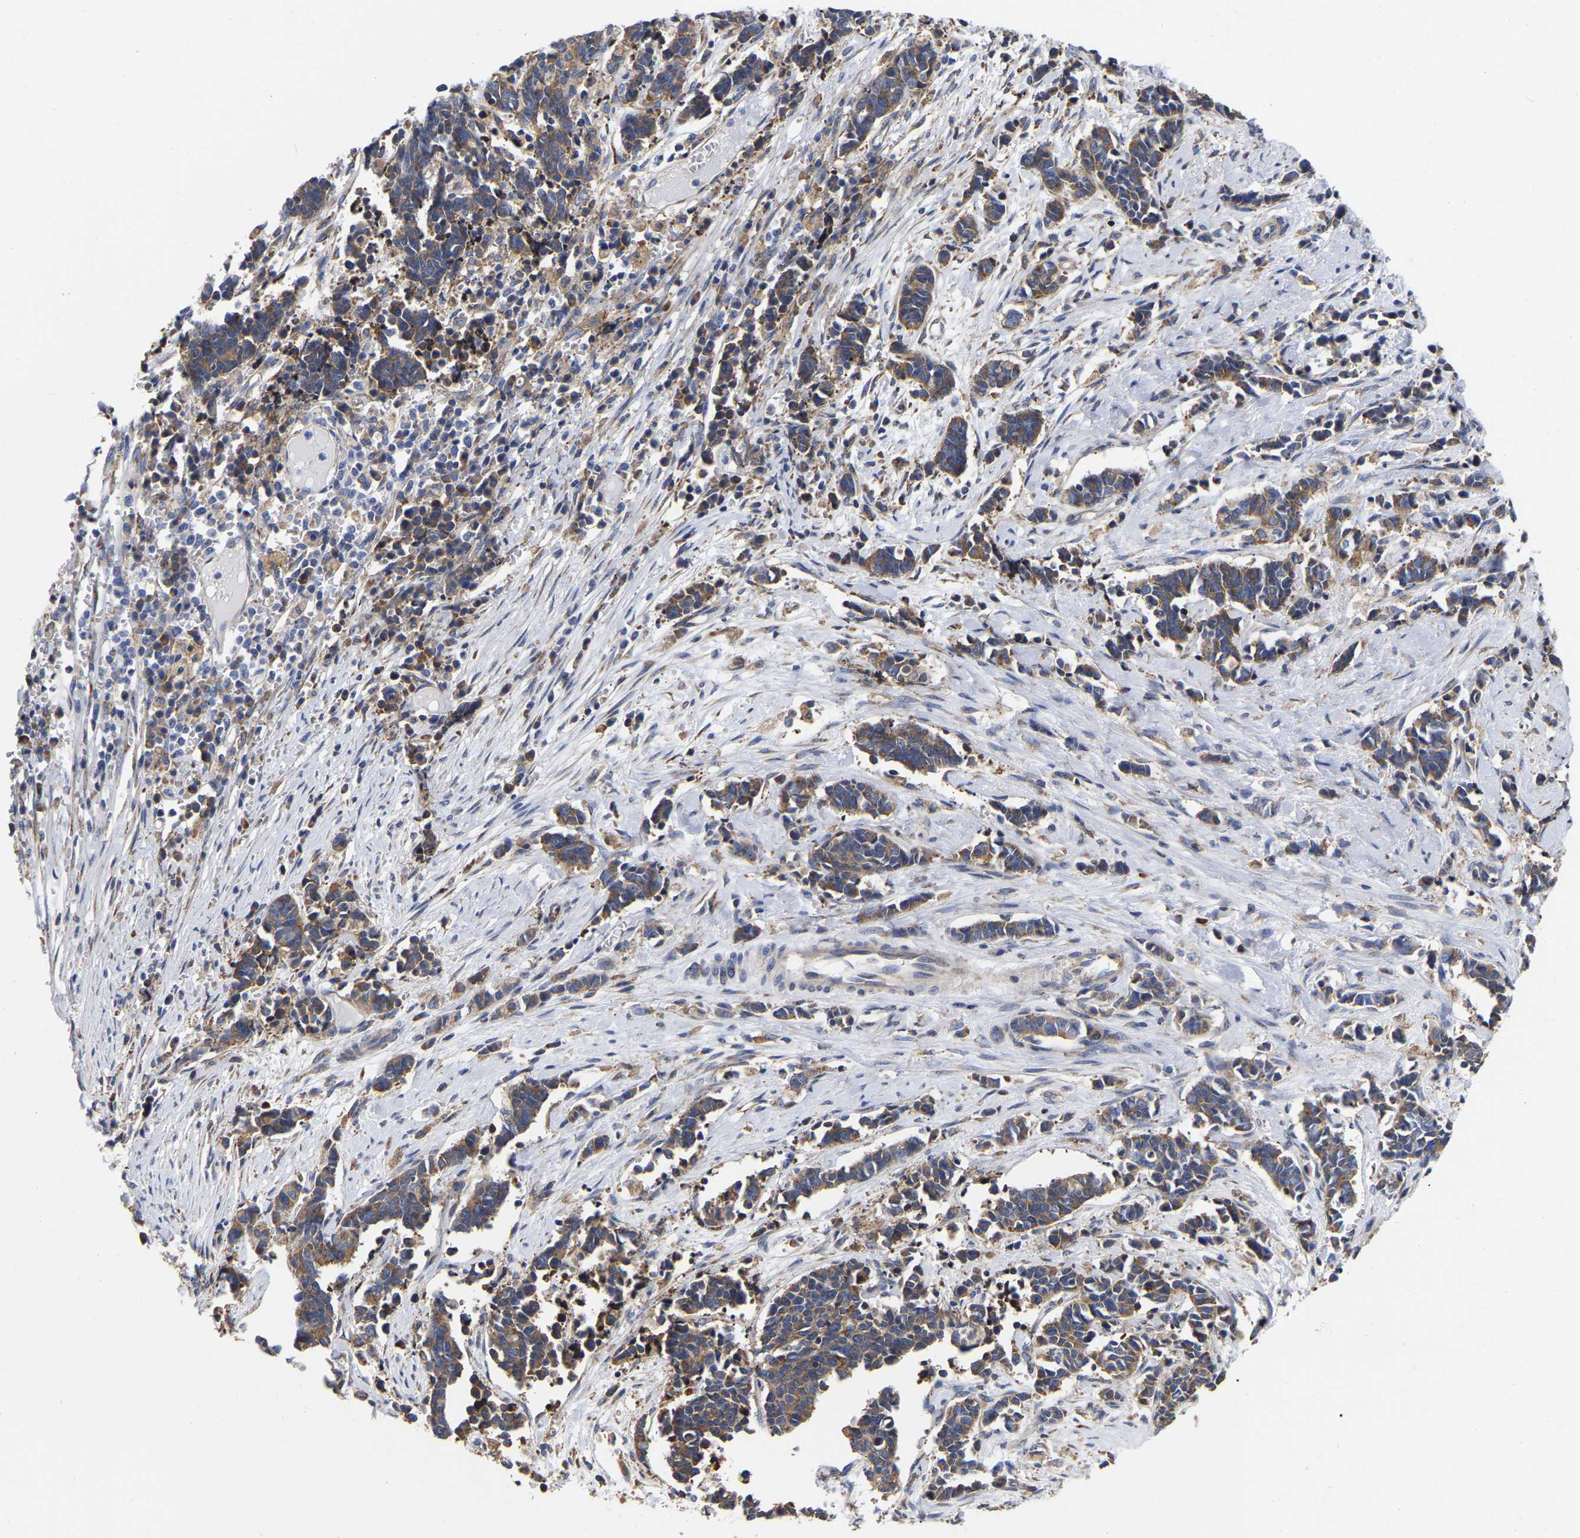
{"staining": {"intensity": "moderate", "quantity": ">75%", "location": "cytoplasmic/membranous"}, "tissue": "cervical cancer", "cell_type": "Tumor cells", "image_type": "cancer", "snomed": [{"axis": "morphology", "description": "Squamous cell carcinoma, NOS"}, {"axis": "topography", "description": "Cervix"}], "caption": "Immunohistochemical staining of human cervical cancer (squamous cell carcinoma) demonstrates medium levels of moderate cytoplasmic/membranous expression in about >75% of tumor cells. (DAB IHC, brown staining for protein, blue staining for nuclei).", "gene": "CFAP298", "patient": {"sex": "female", "age": 35}}